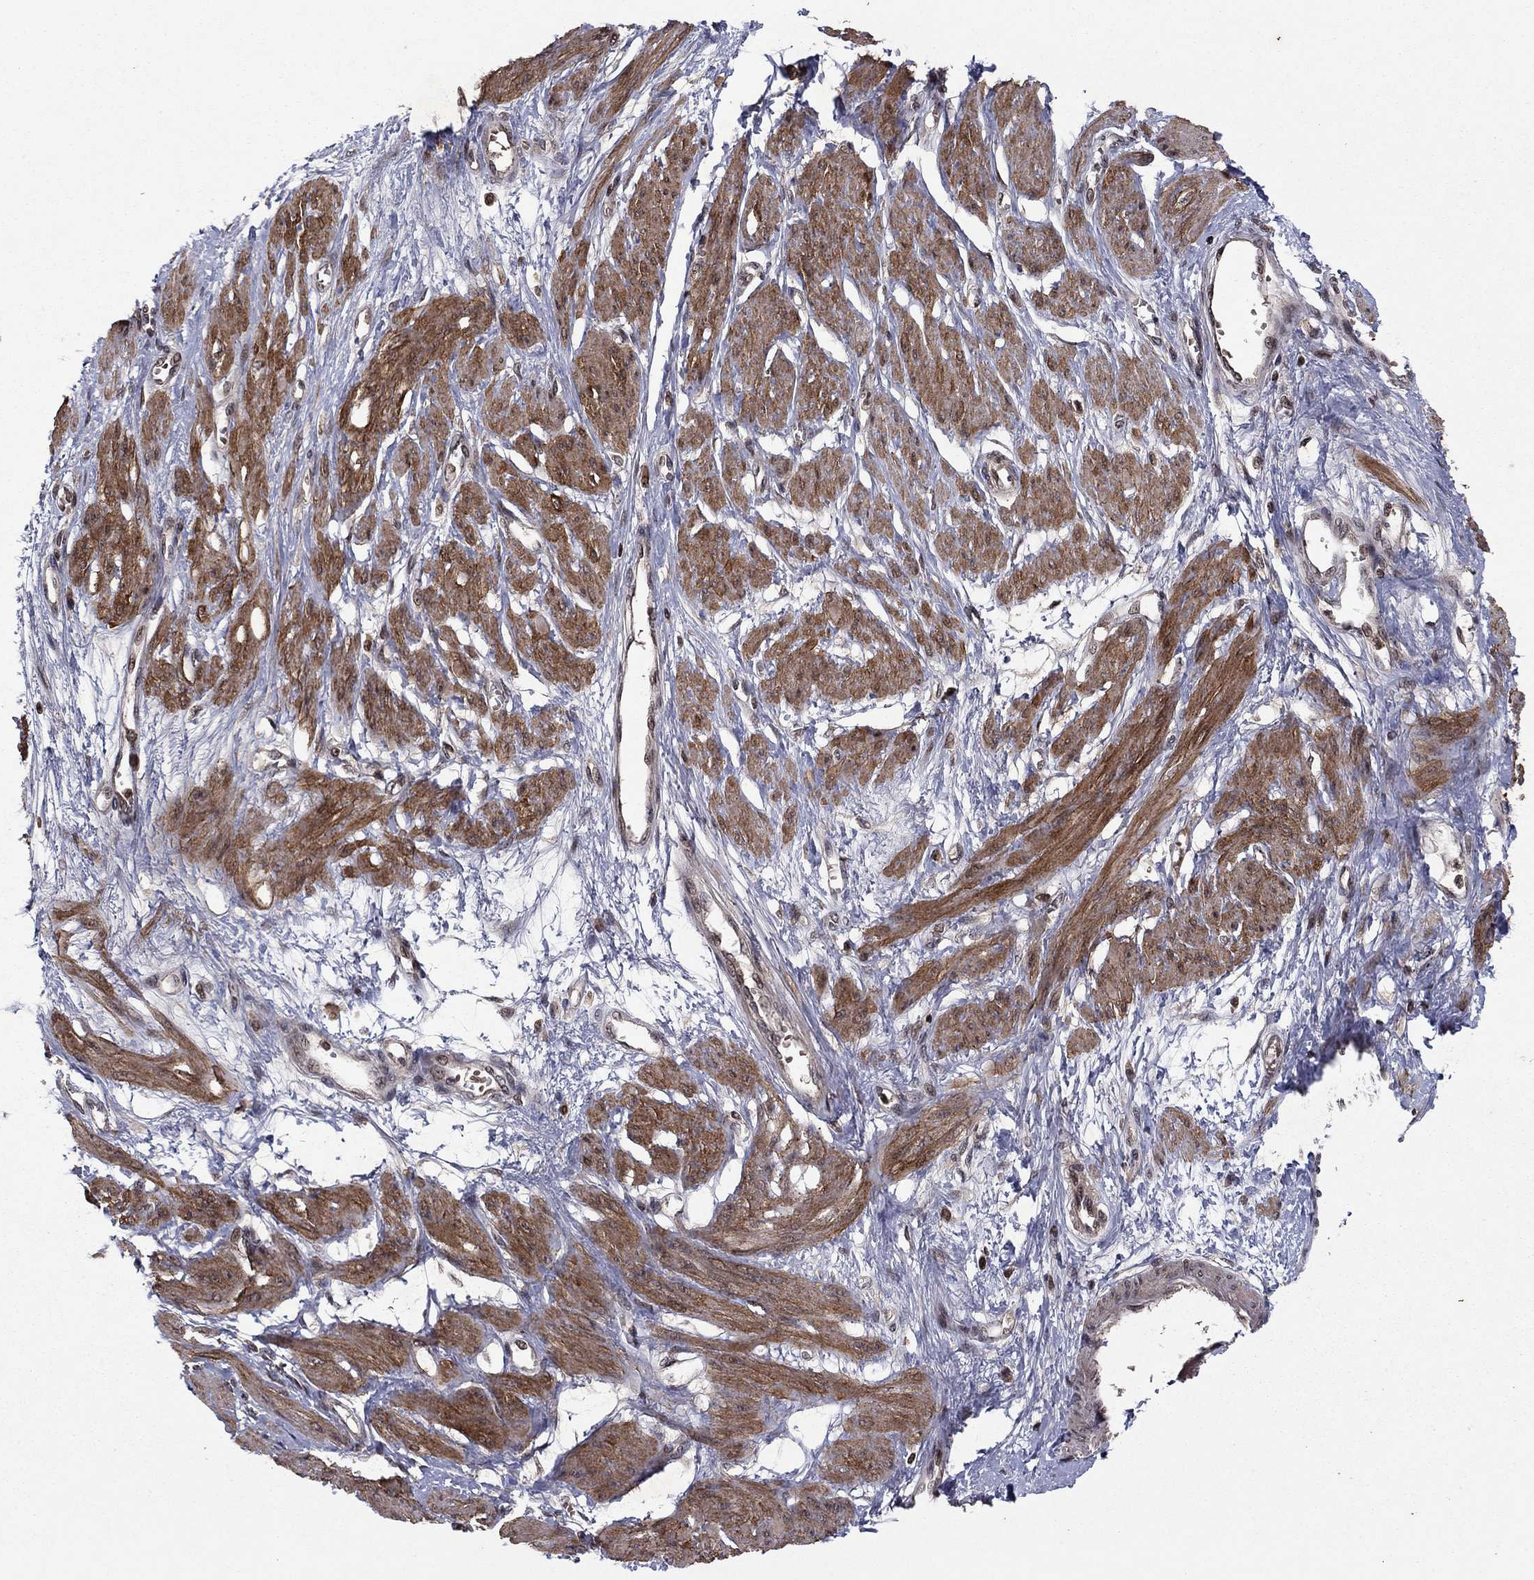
{"staining": {"intensity": "strong", "quantity": "25%-75%", "location": "cytoplasmic/membranous"}, "tissue": "smooth muscle", "cell_type": "Smooth muscle cells", "image_type": "normal", "snomed": [{"axis": "morphology", "description": "Normal tissue, NOS"}, {"axis": "topography", "description": "Smooth muscle"}, {"axis": "topography", "description": "Uterus"}], "caption": "Immunohistochemistry image of unremarkable human smooth muscle stained for a protein (brown), which reveals high levels of strong cytoplasmic/membranous expression in approximately 25%-75% of smooth muscle cells.", "gene": "SORBS1", "patient": {"sex": "female", "age": 39}}